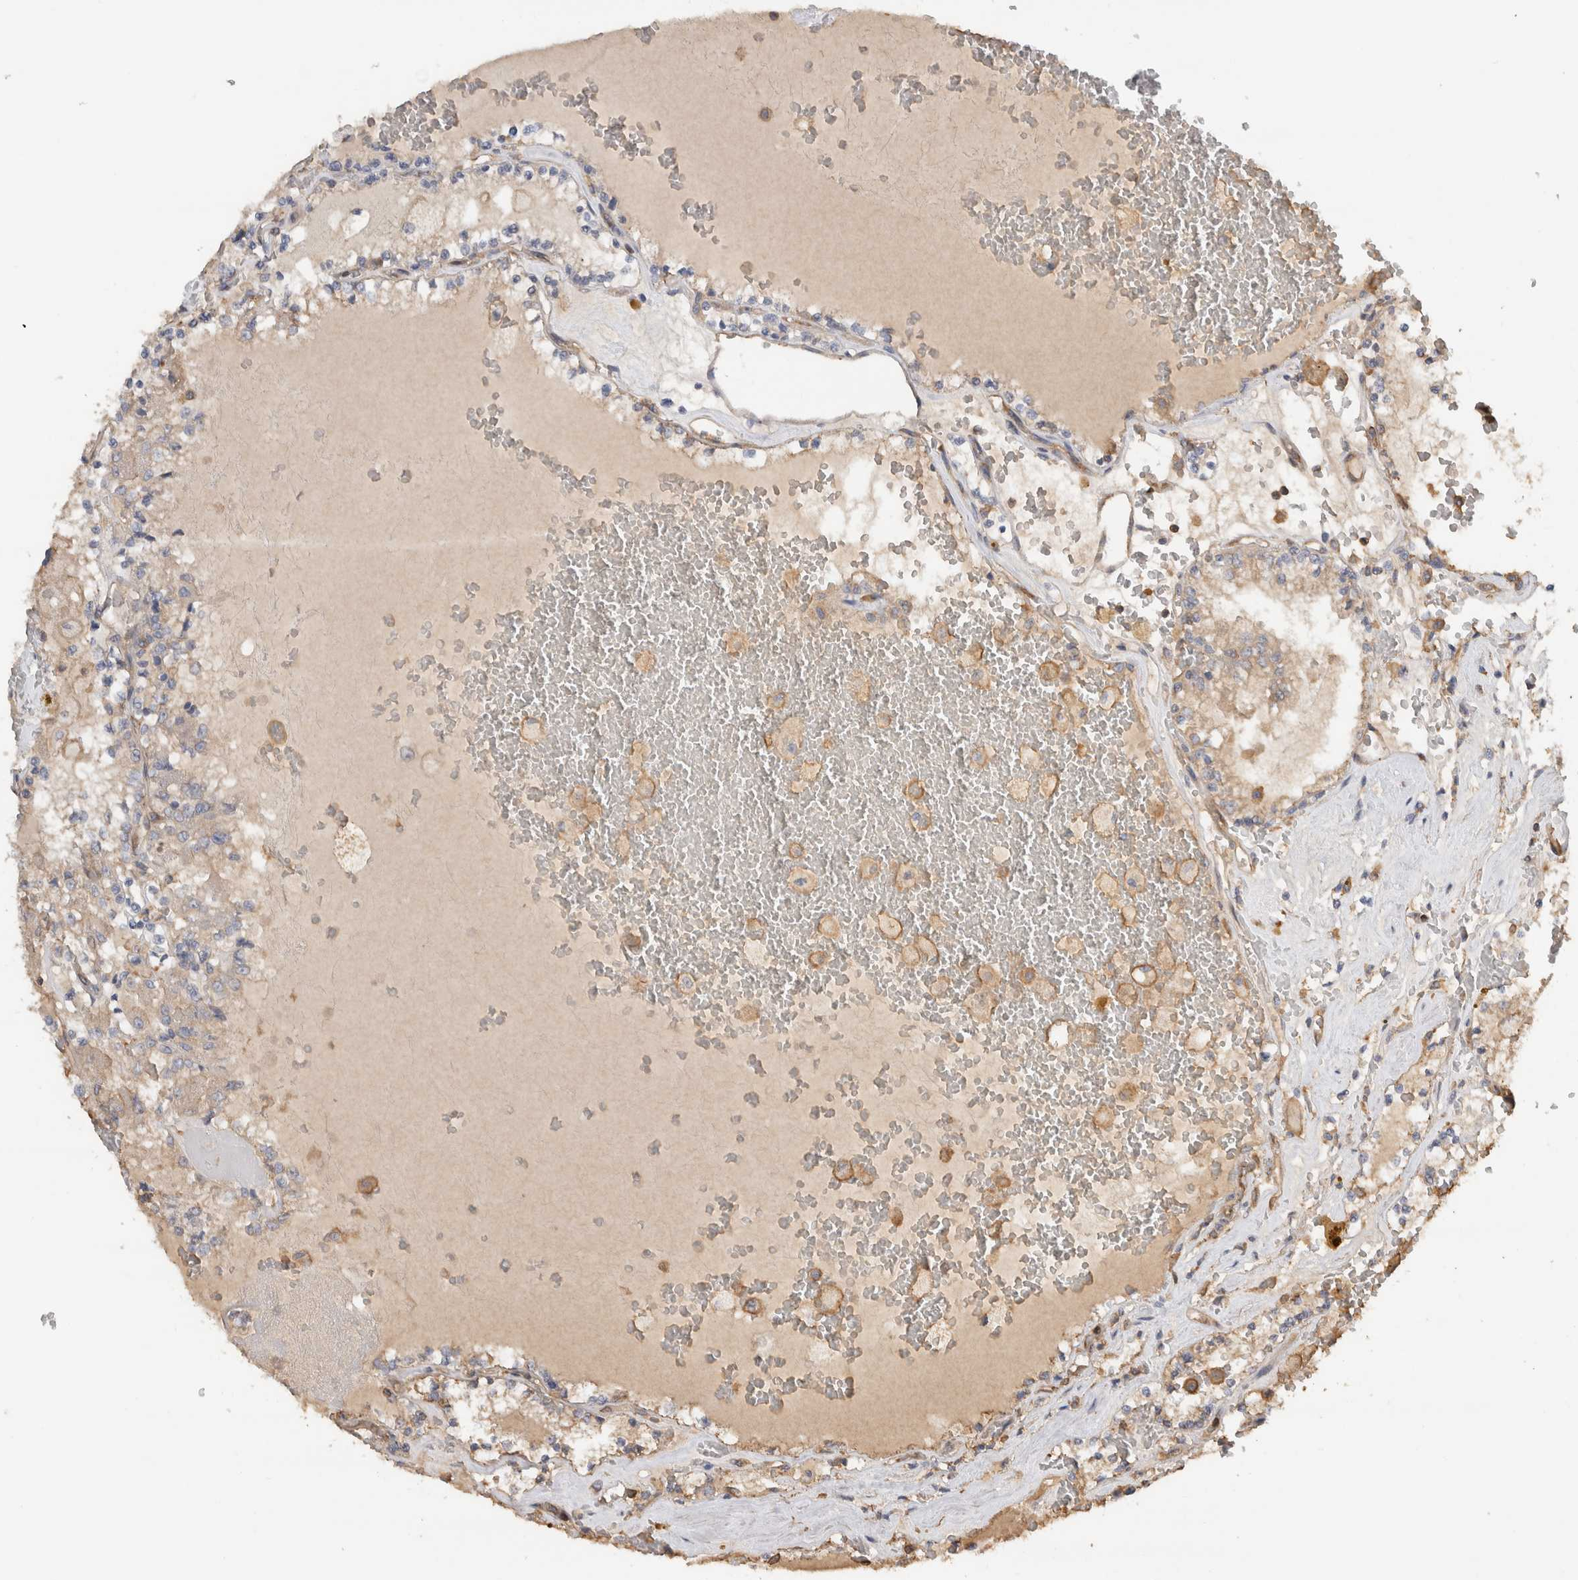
{"staining": {"intensity": "negative", "quantity": "none", "location": "none"}, "tissue": "renal cancer", "cell_type": "Tumor cells", "image_type": "cancer", "snomed": [{"axis": "morphology", "description": "Adenocarcinoma, NOS"}, {"axis": "topography", "description": "Kidney"}], "caption": "DAB (3,3'-diaminobenzidine) immunohistochemical staining of human renal adenocarcinoma reveals no significant positivity in tumor cells.", "gene": "EIF4G3", "patient": {"sex": "female", "age": 56}}